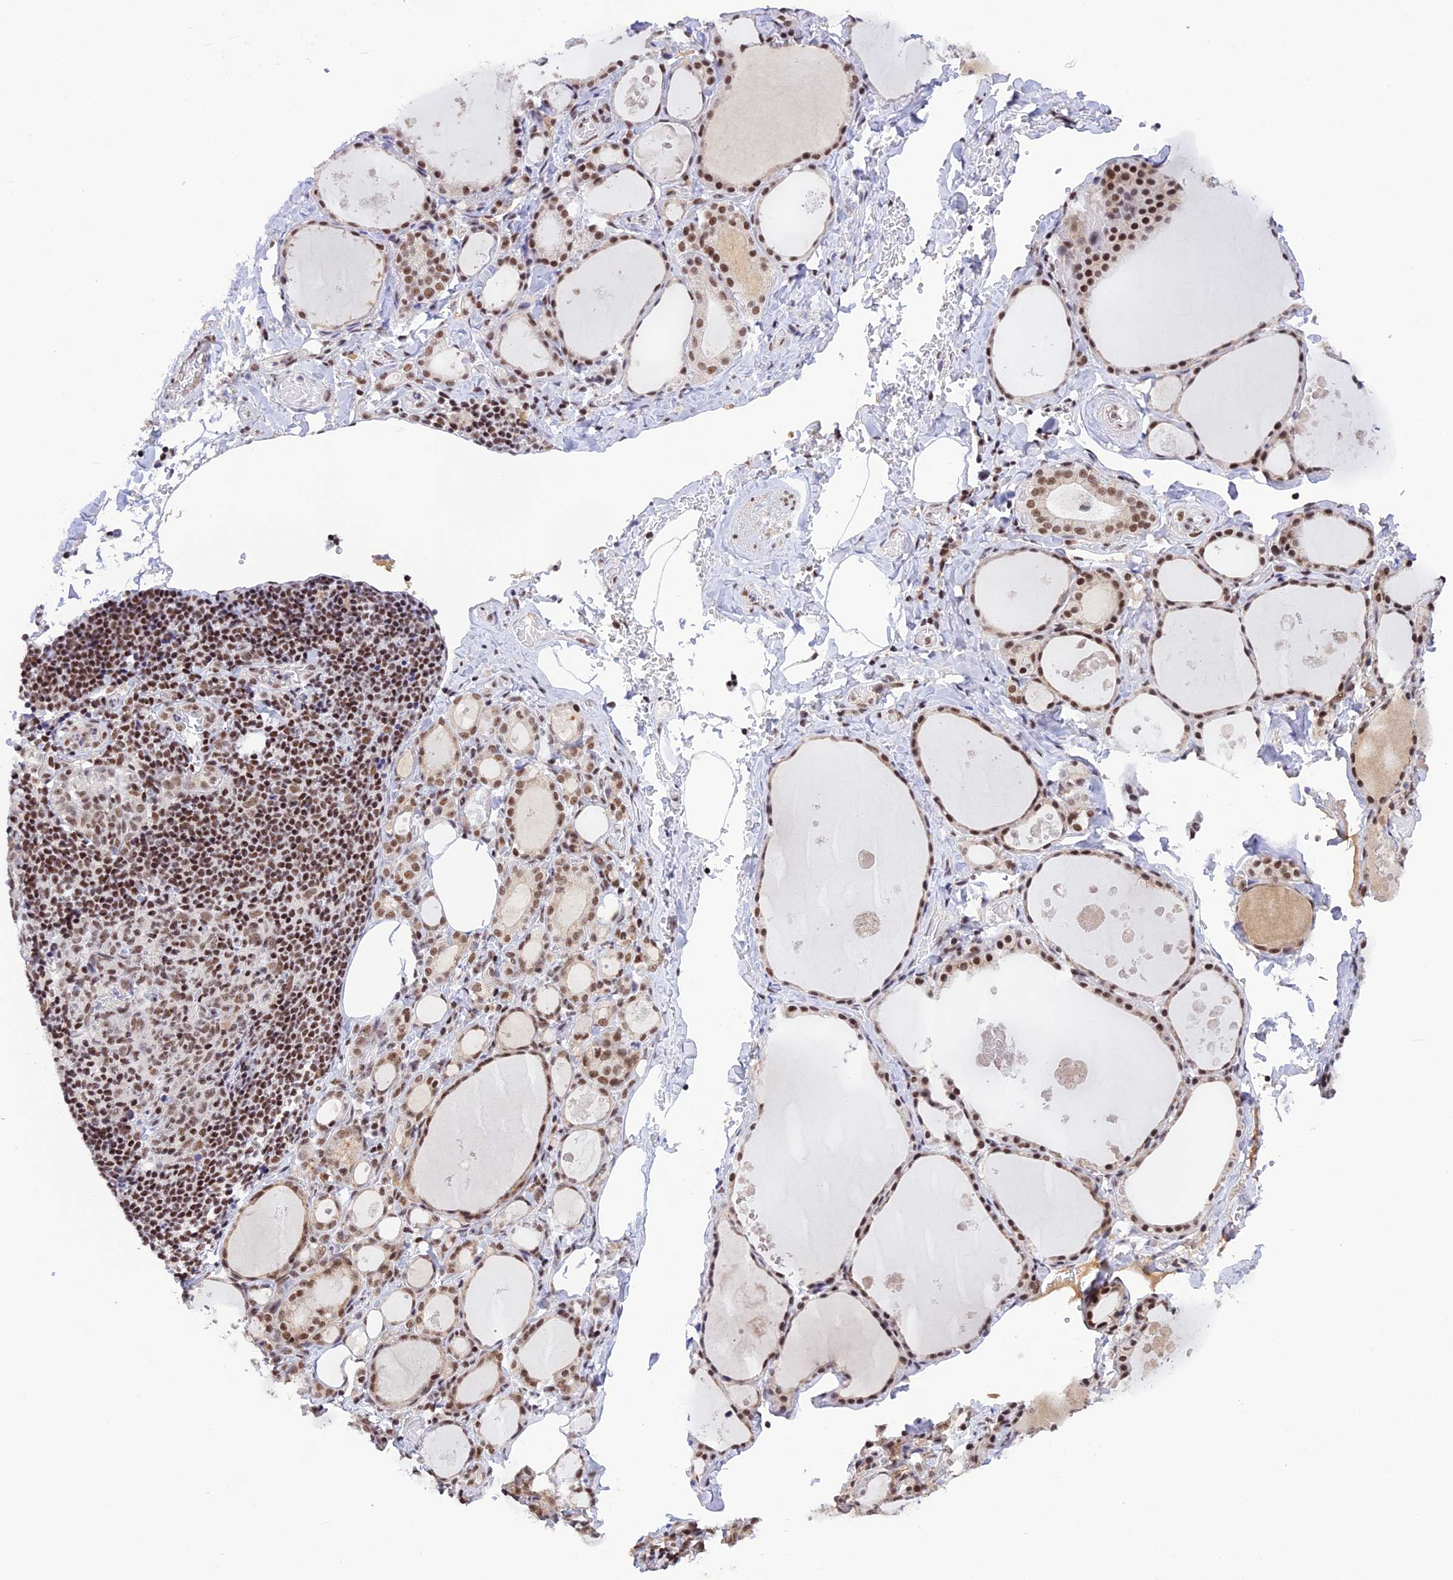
{"staining": {"intensity": "moderate", "quantity": ">75%", "location": "cytoplasmic/membranous,nuclear"}, "tissue": "thyroid gland", "cell_type": "Glandular cells", "image_type": "normal", "snomed": [{"axis": "morphology", "description": "Normal tissue, NOS"}, {"axis": "topography", "description": "Thyroid gland"}], "caption": "Immunohistochemical staining of normal thyroid gland shows >75% levels of moderate cytoplasmic/membranous,nuclear protein staining in about >75% of glandular cells. The staining was performed using DAB (3,3'-diaminobenzidine), with brown indicating positive protein expression. Nuclei are stained blue with hematoxylin.", "gene": "THAP11", "patient": {"sex": "male", "age": 56}}